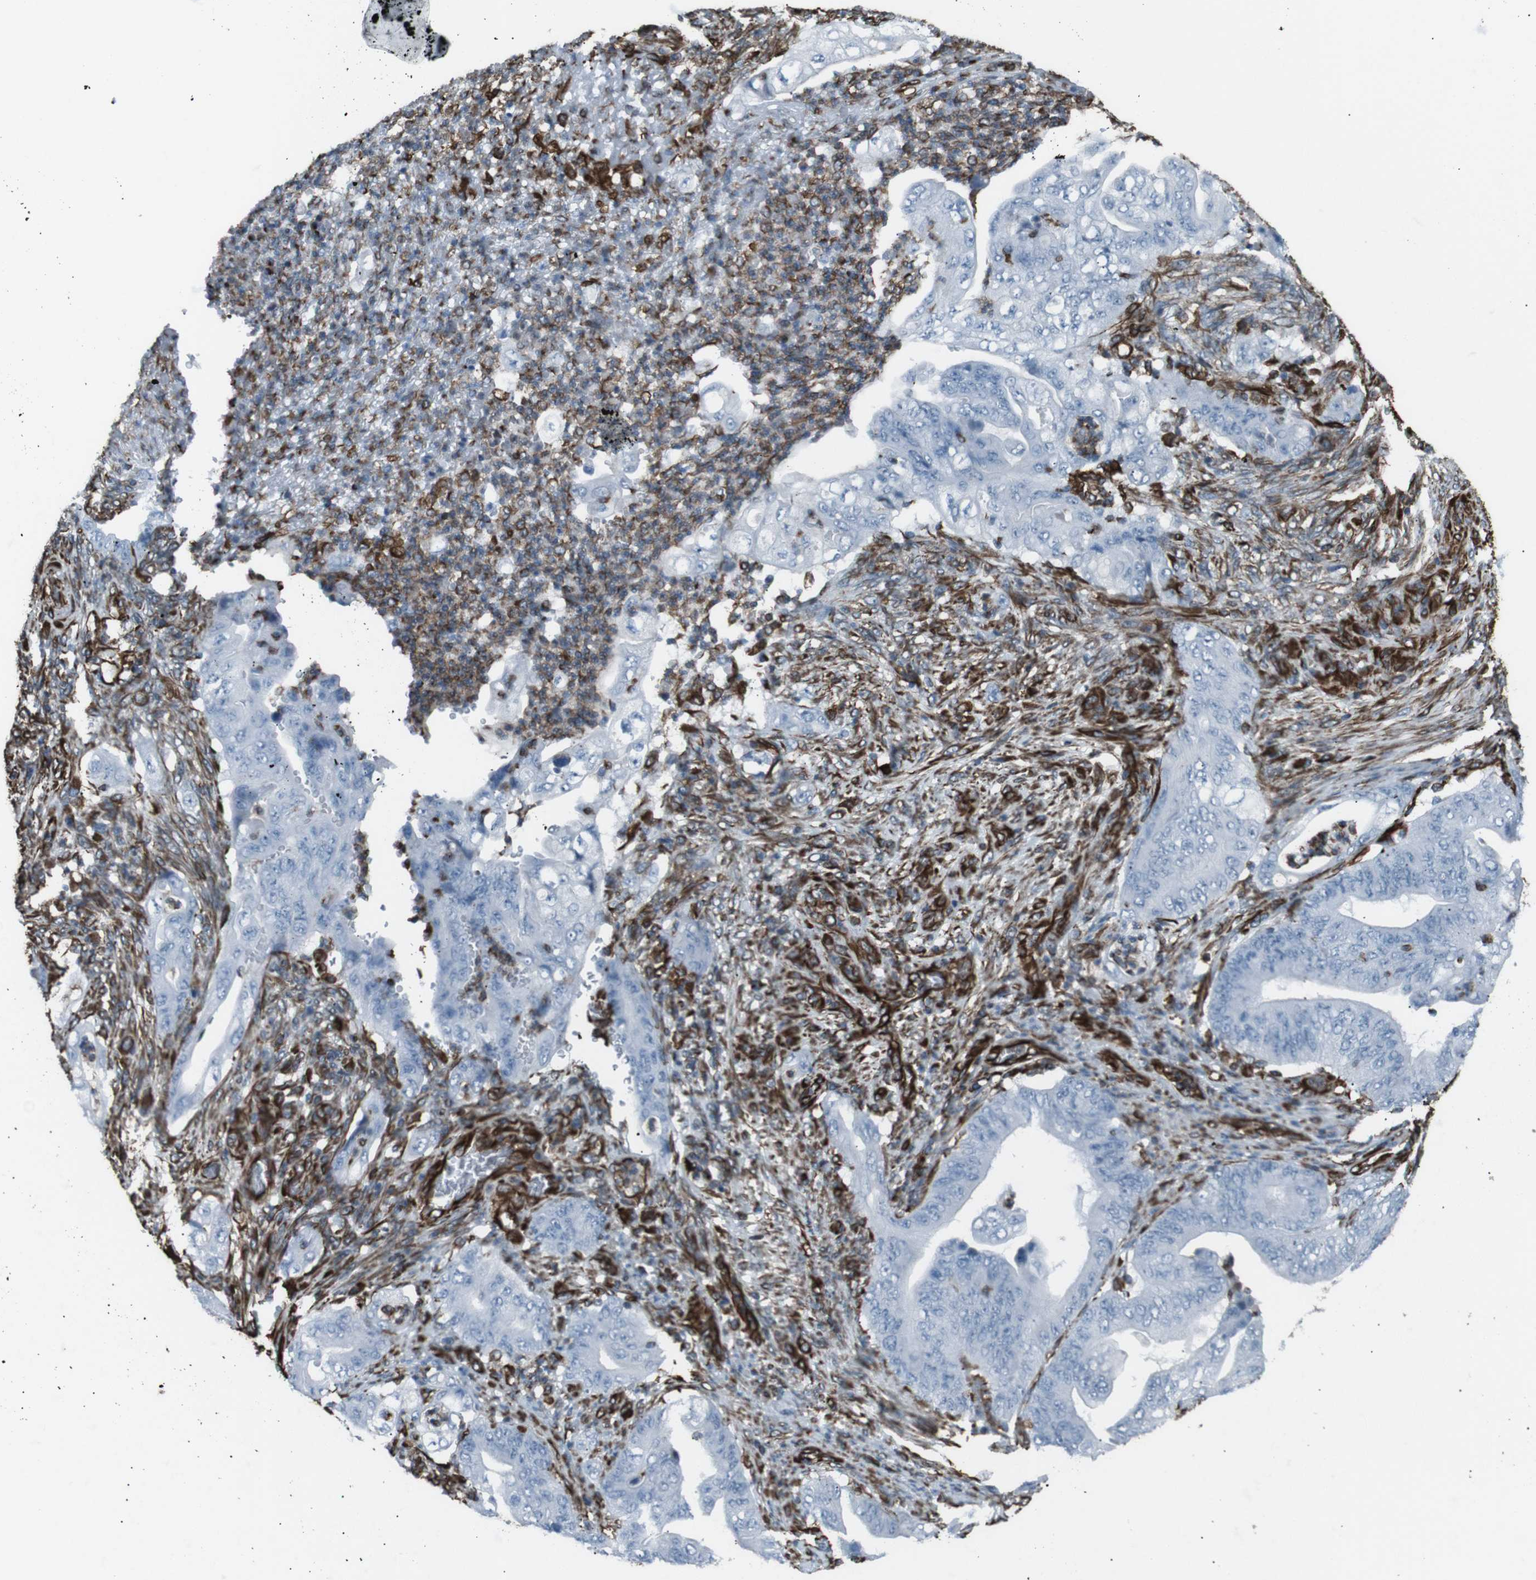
{"staining": {"intensity": "negative", "quantity": "none", "location": "none"}, "tissue": "stomach cancer", "cell_type": "Tumor cells", "image_type": "cancer", "snomed": [{"axis": "morphology", "description": "Adenocarcinoma, NOS"}, {"axis": "topography", "description": "Stomach"}], "caption": "Tumor cells are negative for brown protein staining in adenocarcinoma (stomach).", "gene": "ZDHHC6", "patient": {"sex": "female", "age": 73}}